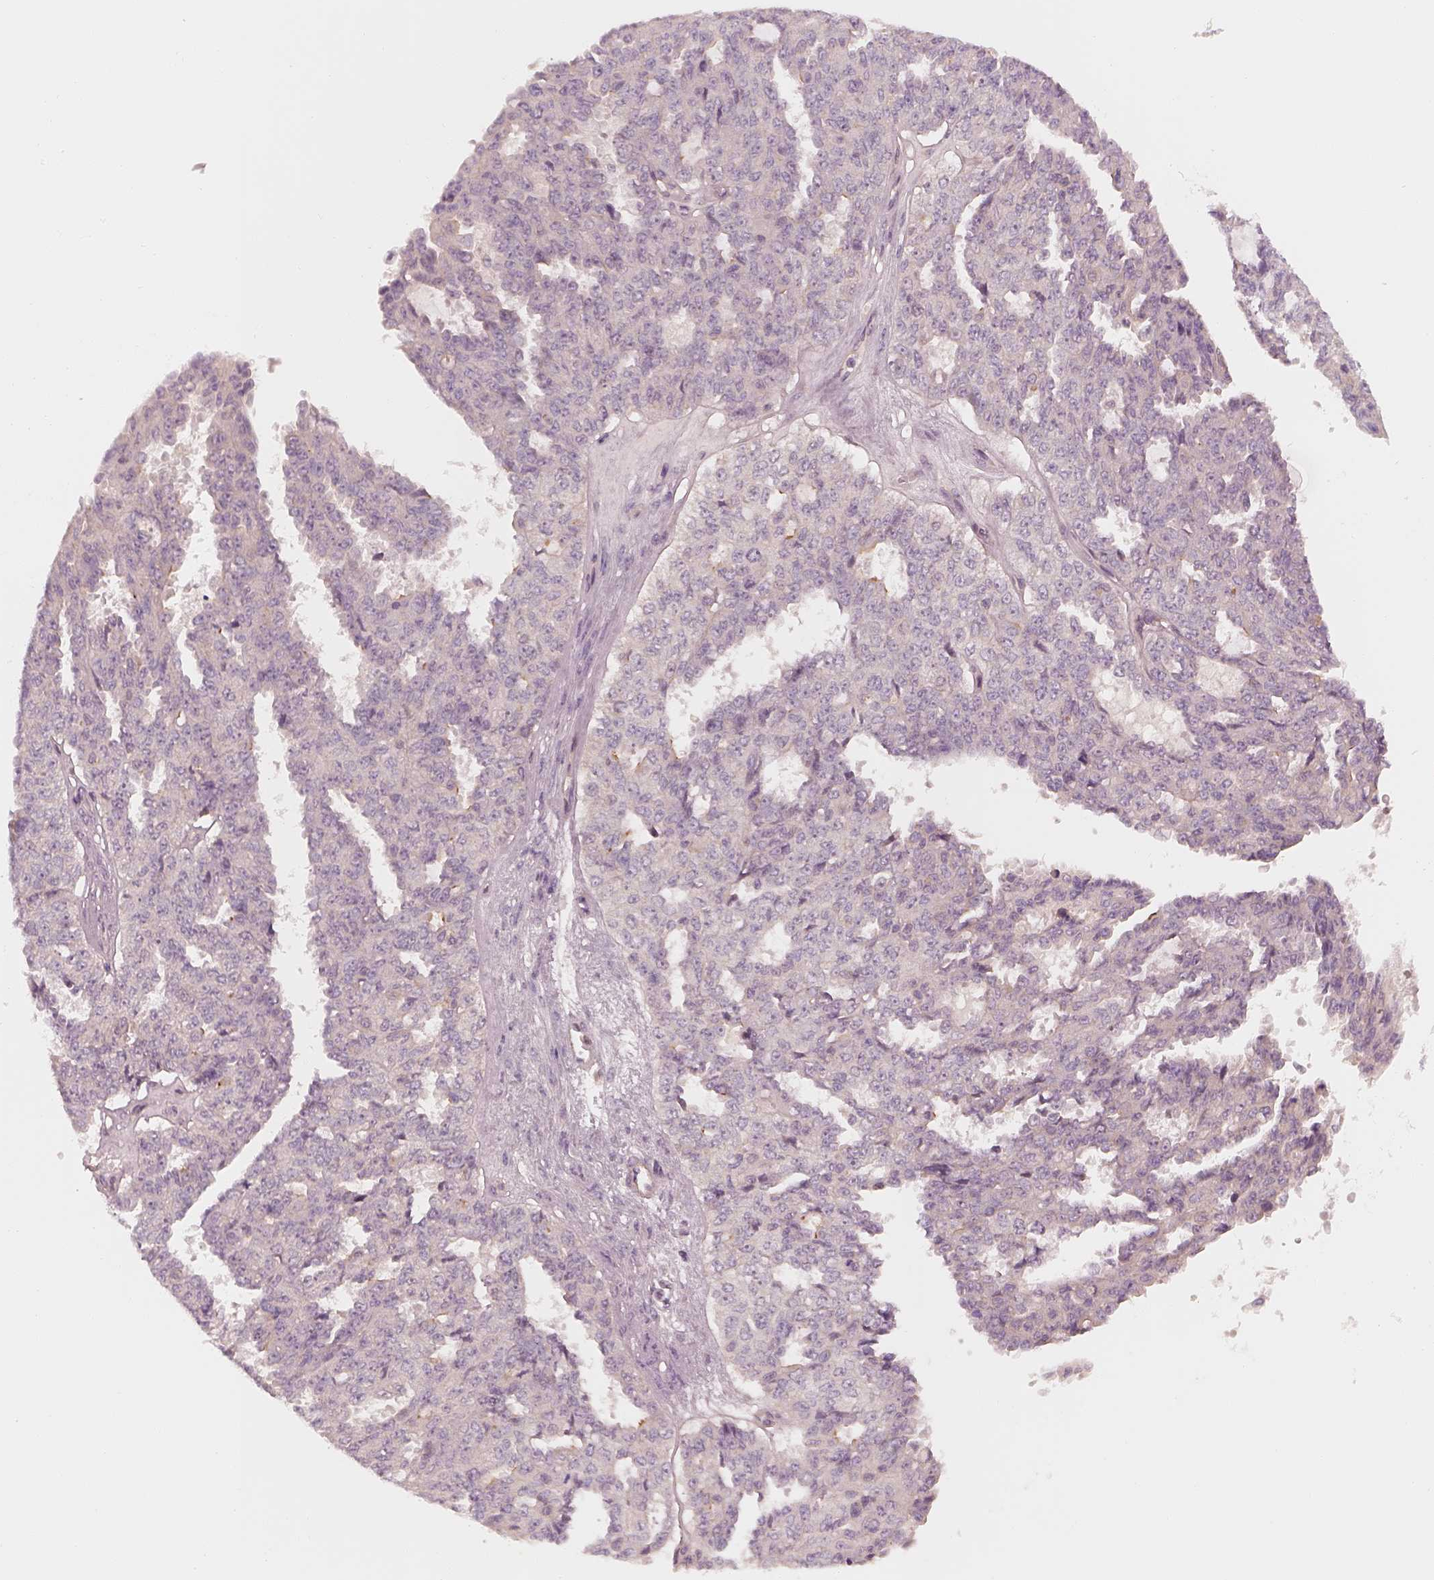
{"staining": {"intensity": "negative", "quantity": "none", "location": "none"}, "tissue": "ovarian cancer", "cell_type": "Tumor cells", "image_type": "cancer", "snomed": [{"axis": "morphology", "description": "Cystadenocarcinoma, serous, NOS"}, {"axis": "topography", "description": "Ovary"}], "caption": "Immunohistochemistry (IHC) image of neoplastic tissue: ovarian serous cystadenocarcinoma stained with DAB reveals no significant protein positivity in tumor cells.", "gene": "FAM107B", "patient": {"sex": "female", "age": 71}}